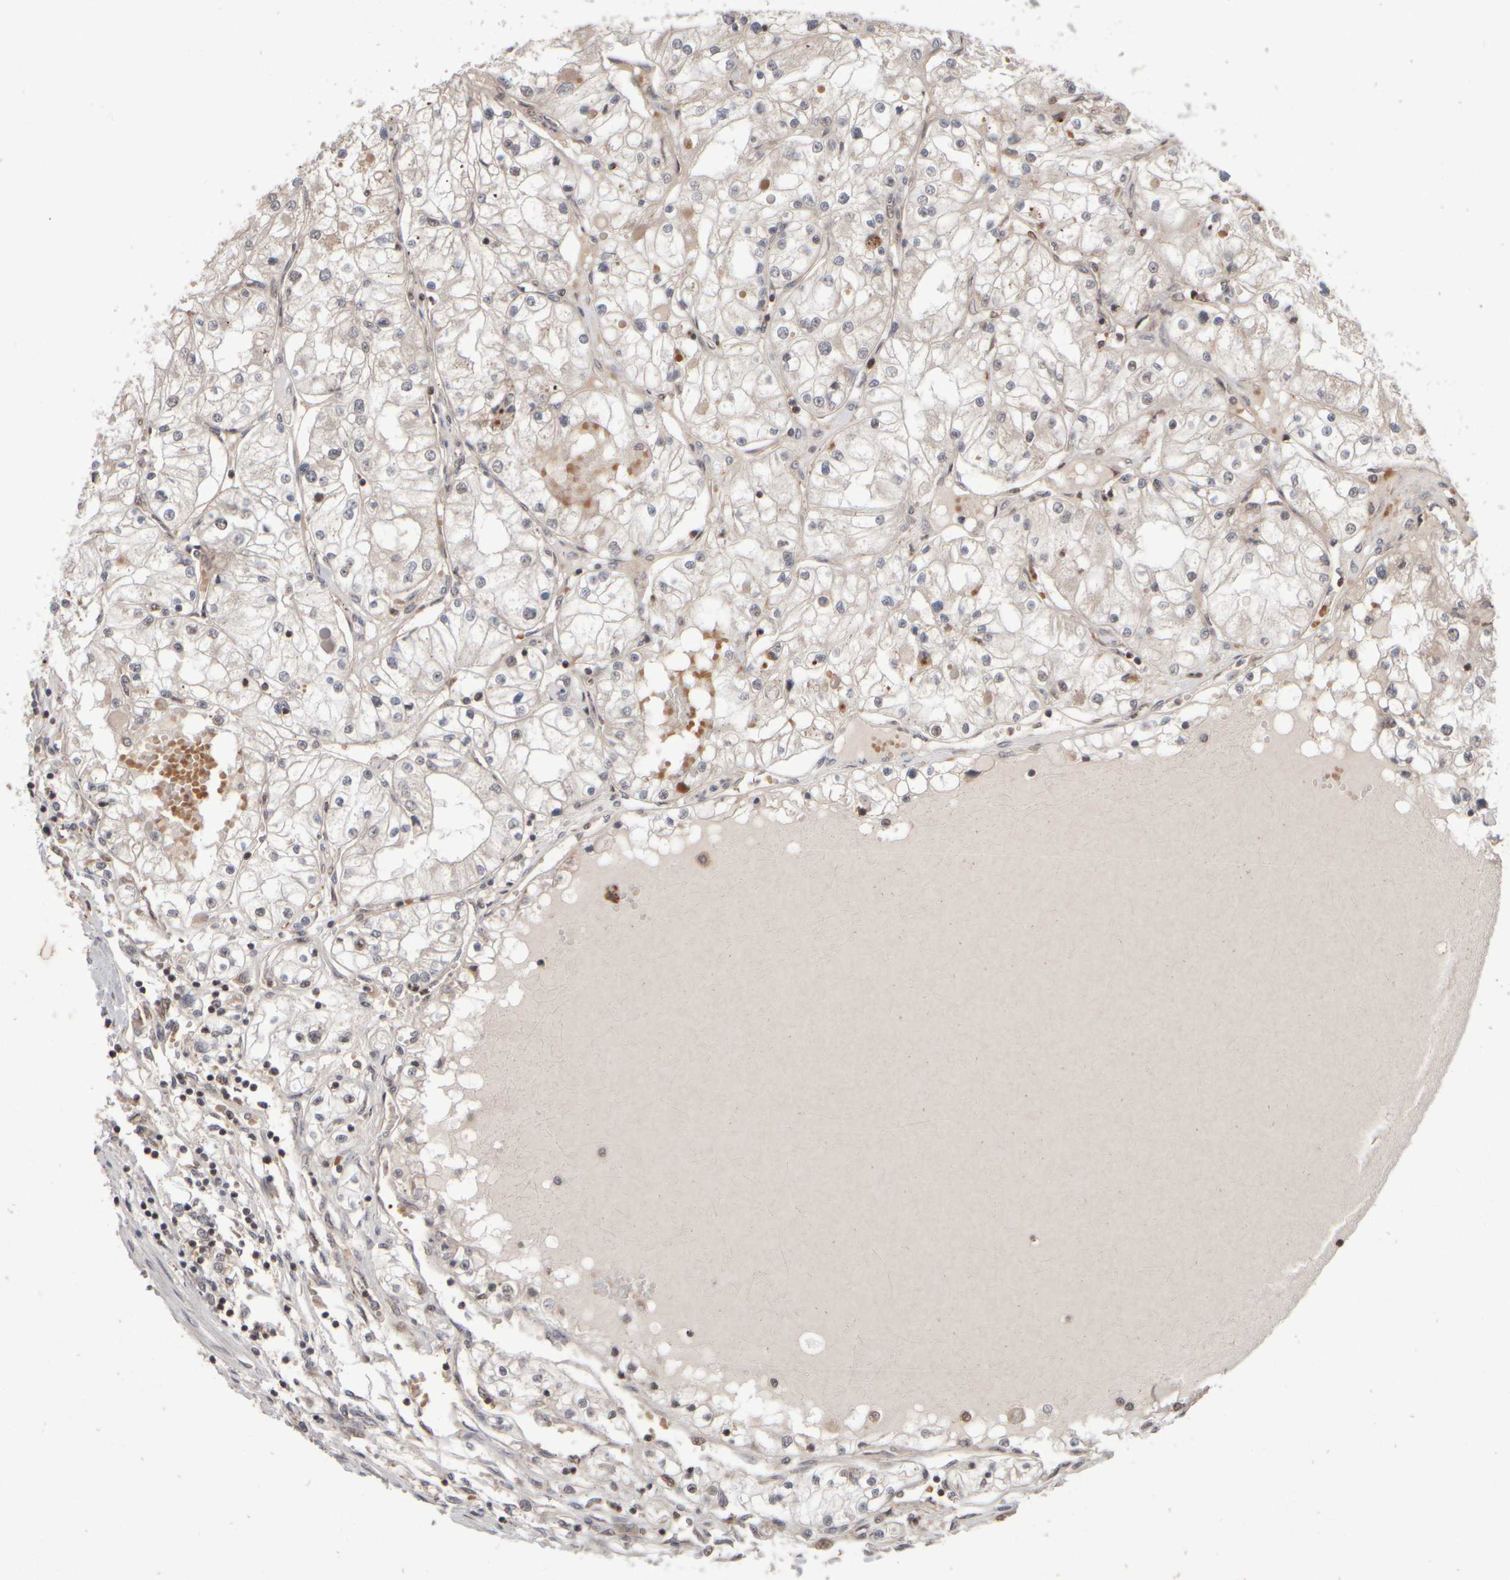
{"staining": {"intensity": "negative", "quantity": "none", "location": "none"}, "tissue": "renal cancer", "cell_type": "Tumor cells", "image_type": "cancer", "snomed": [{"axis": "morphology", "description": "Adenocarcinoma, NOS"}, {"axis": "topography", "description": "Kidney"}], "caption": "Tumor cells show no significant protein positivity in renal adenocarcinoma.", "gene": "ABHD11", "patient": {"sex": "male", "age": 68}}